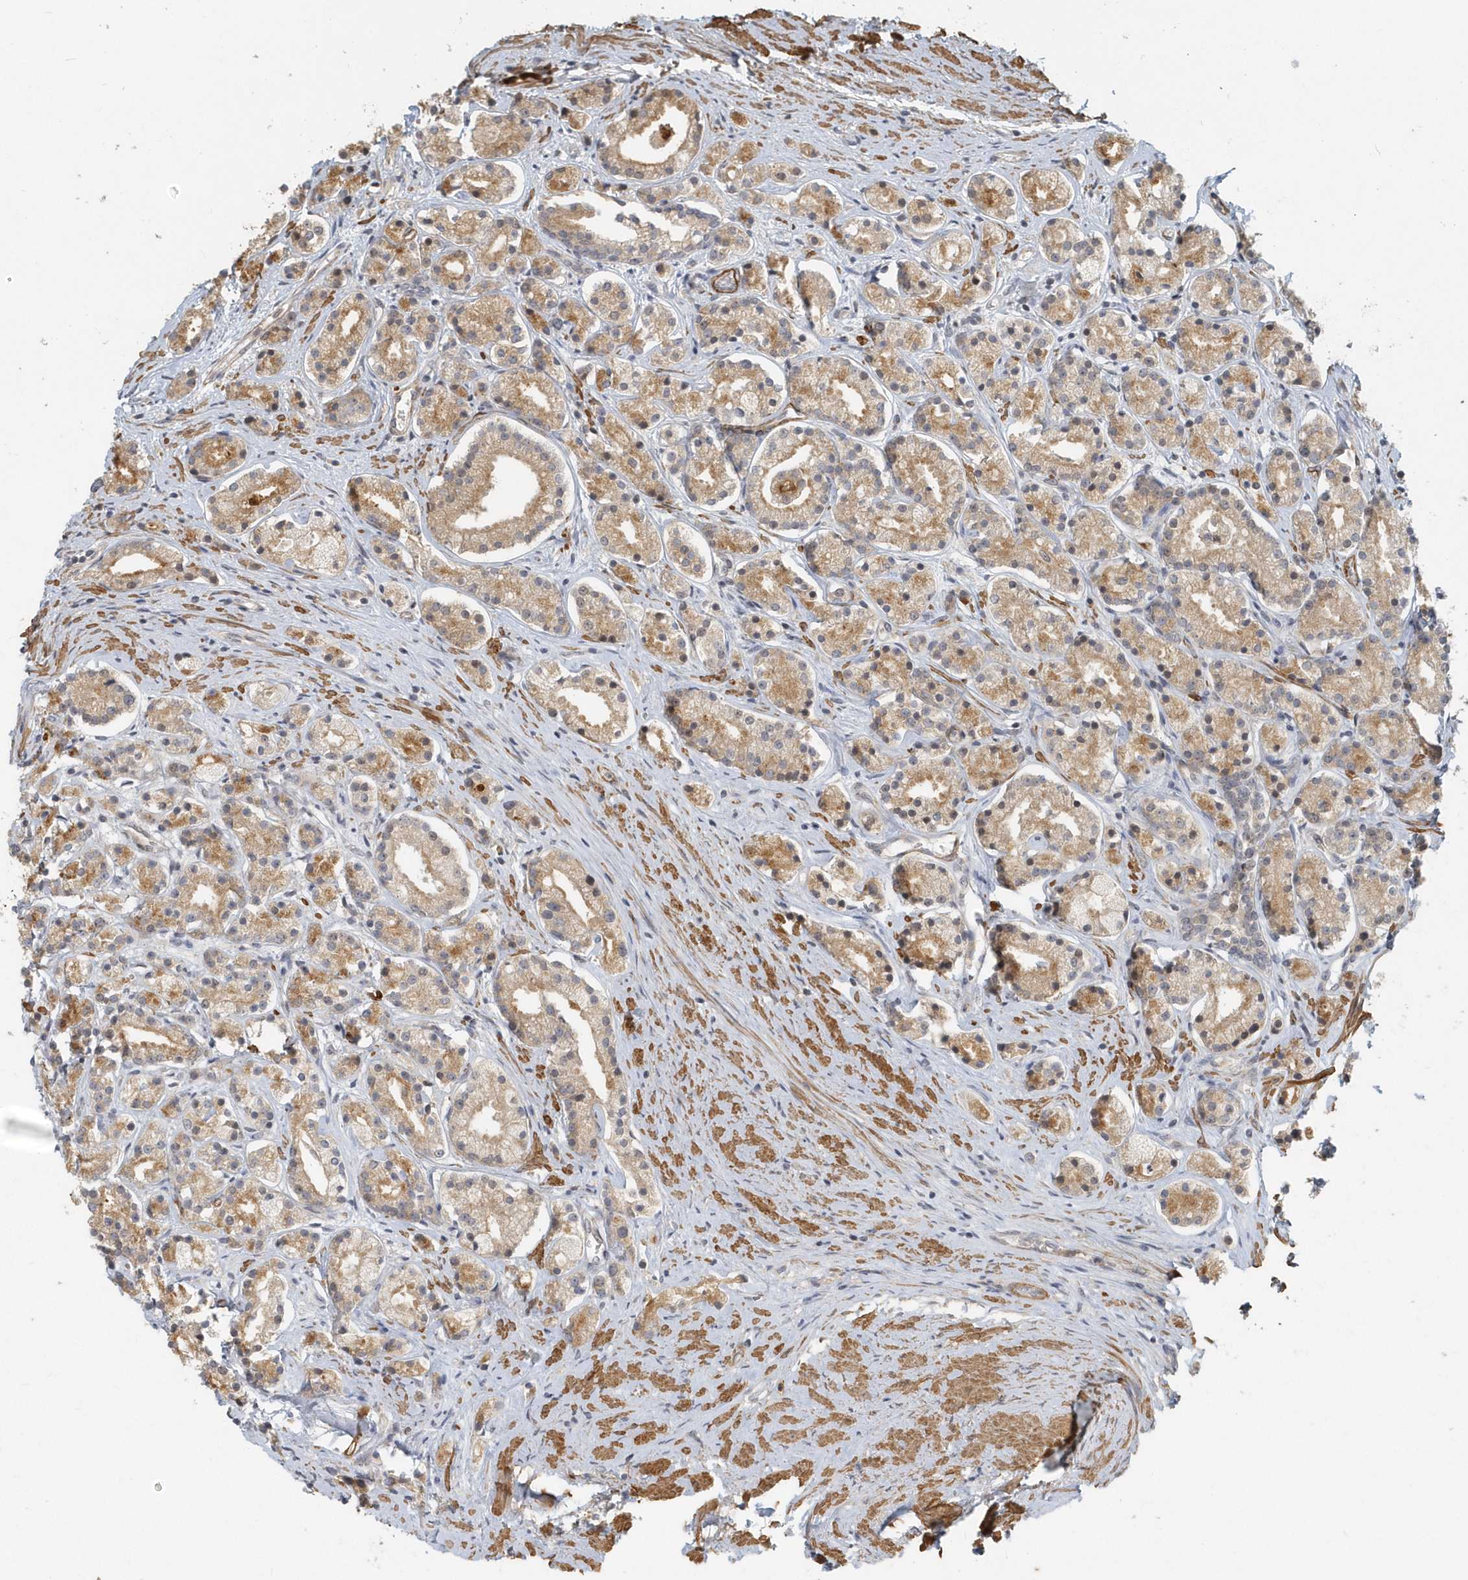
{"staining": {"intensity": "moderate", "quantity": "25%-75%", "location": "cytoplasmic/membranous"}, "tissue": "prostate cancer", "cell_type": "Tumor cells", "image_type": "cancer", "snomed": [{"axis": "morphology", "description": "Adenocarcinoma, High grade"}, {"axis": "topography", "description": "Prostate"}], "caption": "Adenocarcinoma (high-grade) (prostate) stained with a brown dye shows moderate cytoplasmic/membranous positive positivity in about 25%-75% of tumor cells.", "gene": "NAPB", "patient": {"sex": "male", "age": 69}}